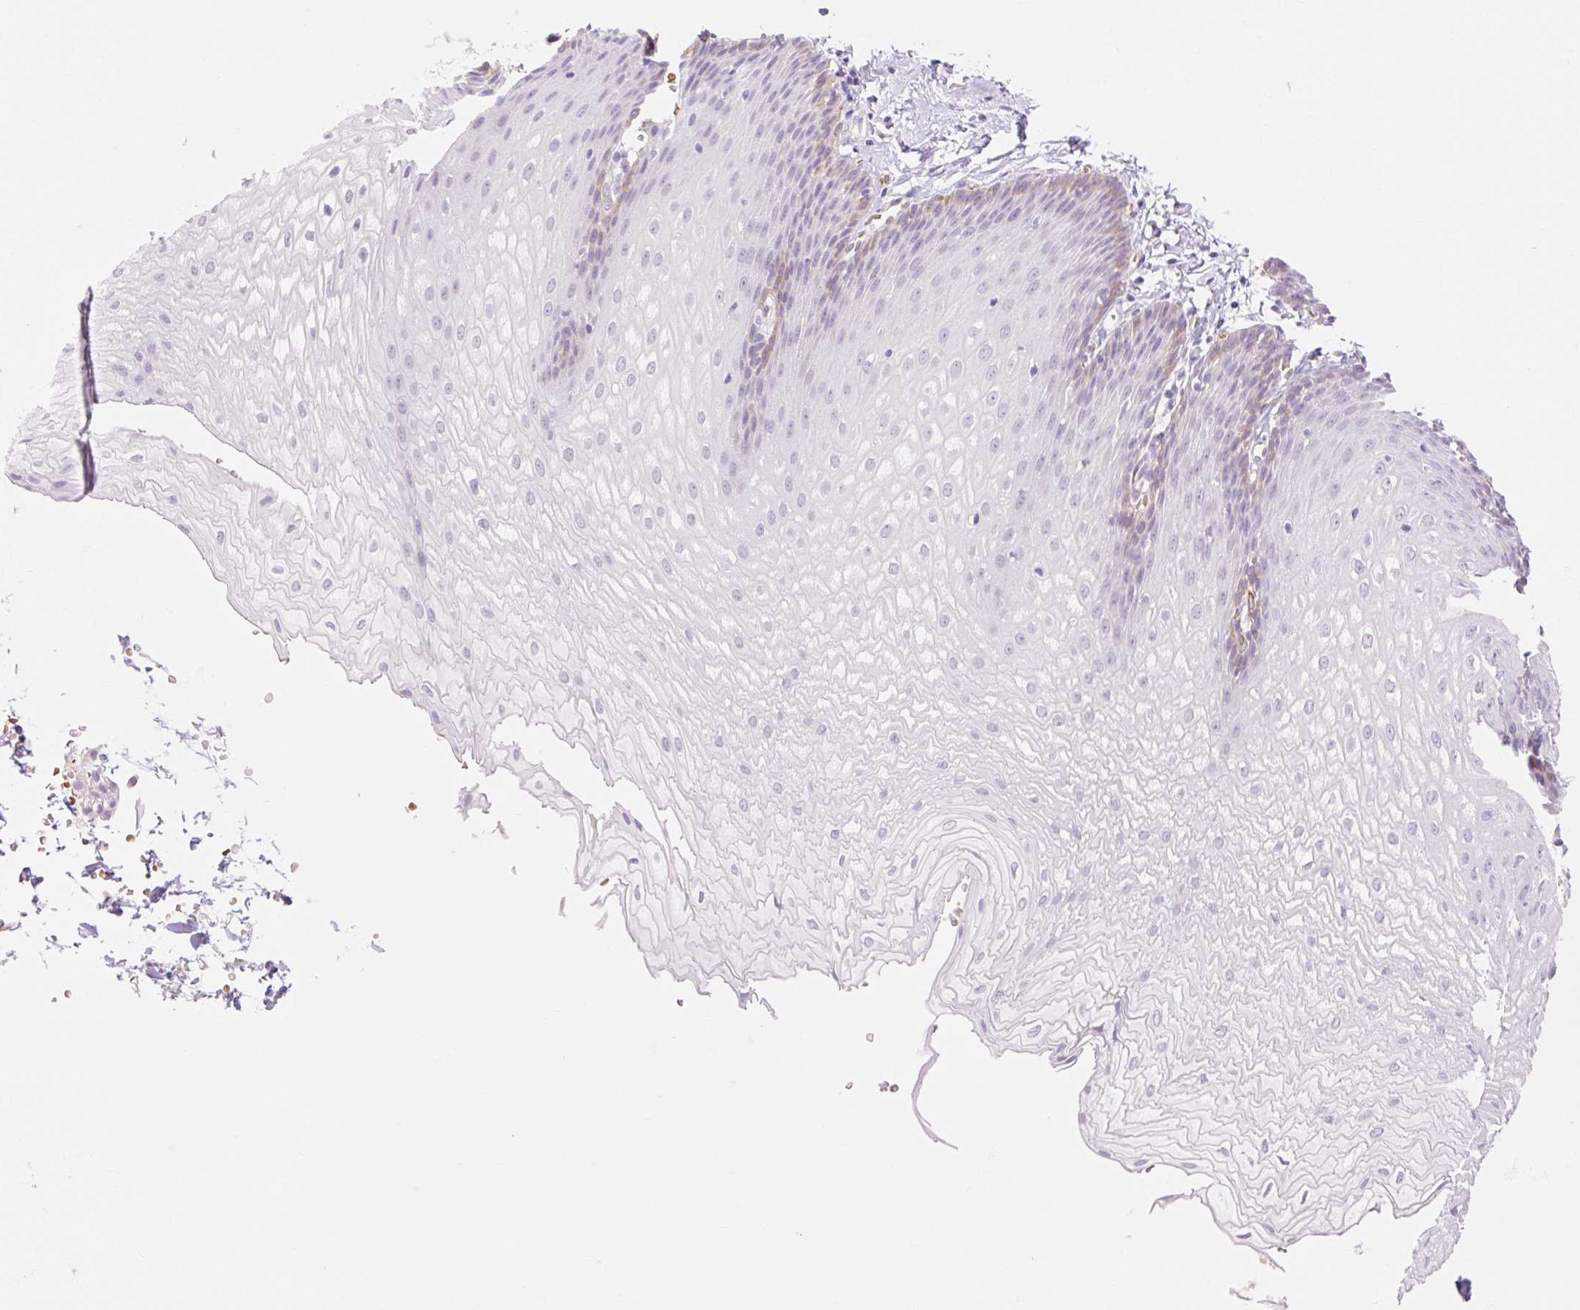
{"staining": {"intensity": "weak", "quantity": "<25%", "location": "cytoplasmic/membranous"}, "tissue": "esophagus", "cell_type": "Squamous epithelial cells", "image_type": "normal", "snomed": [{"axis": "morphology", "description": "Normal tissue, NOS"}, {"axis": "topography", "description": "Esophagus"}], "caption": "The photomicrograph shows no significant expression in squamous epithelial cells of esophagus. The staining was performed using DAB (3,3'-diaminobenzidine) to visualize the protein expression in brown, while the nuclei were stained in blue with hematoxylin (Magnification: 20x).", "gene": "TAF1L", "patient": {"sex": "male", "age": 70}}